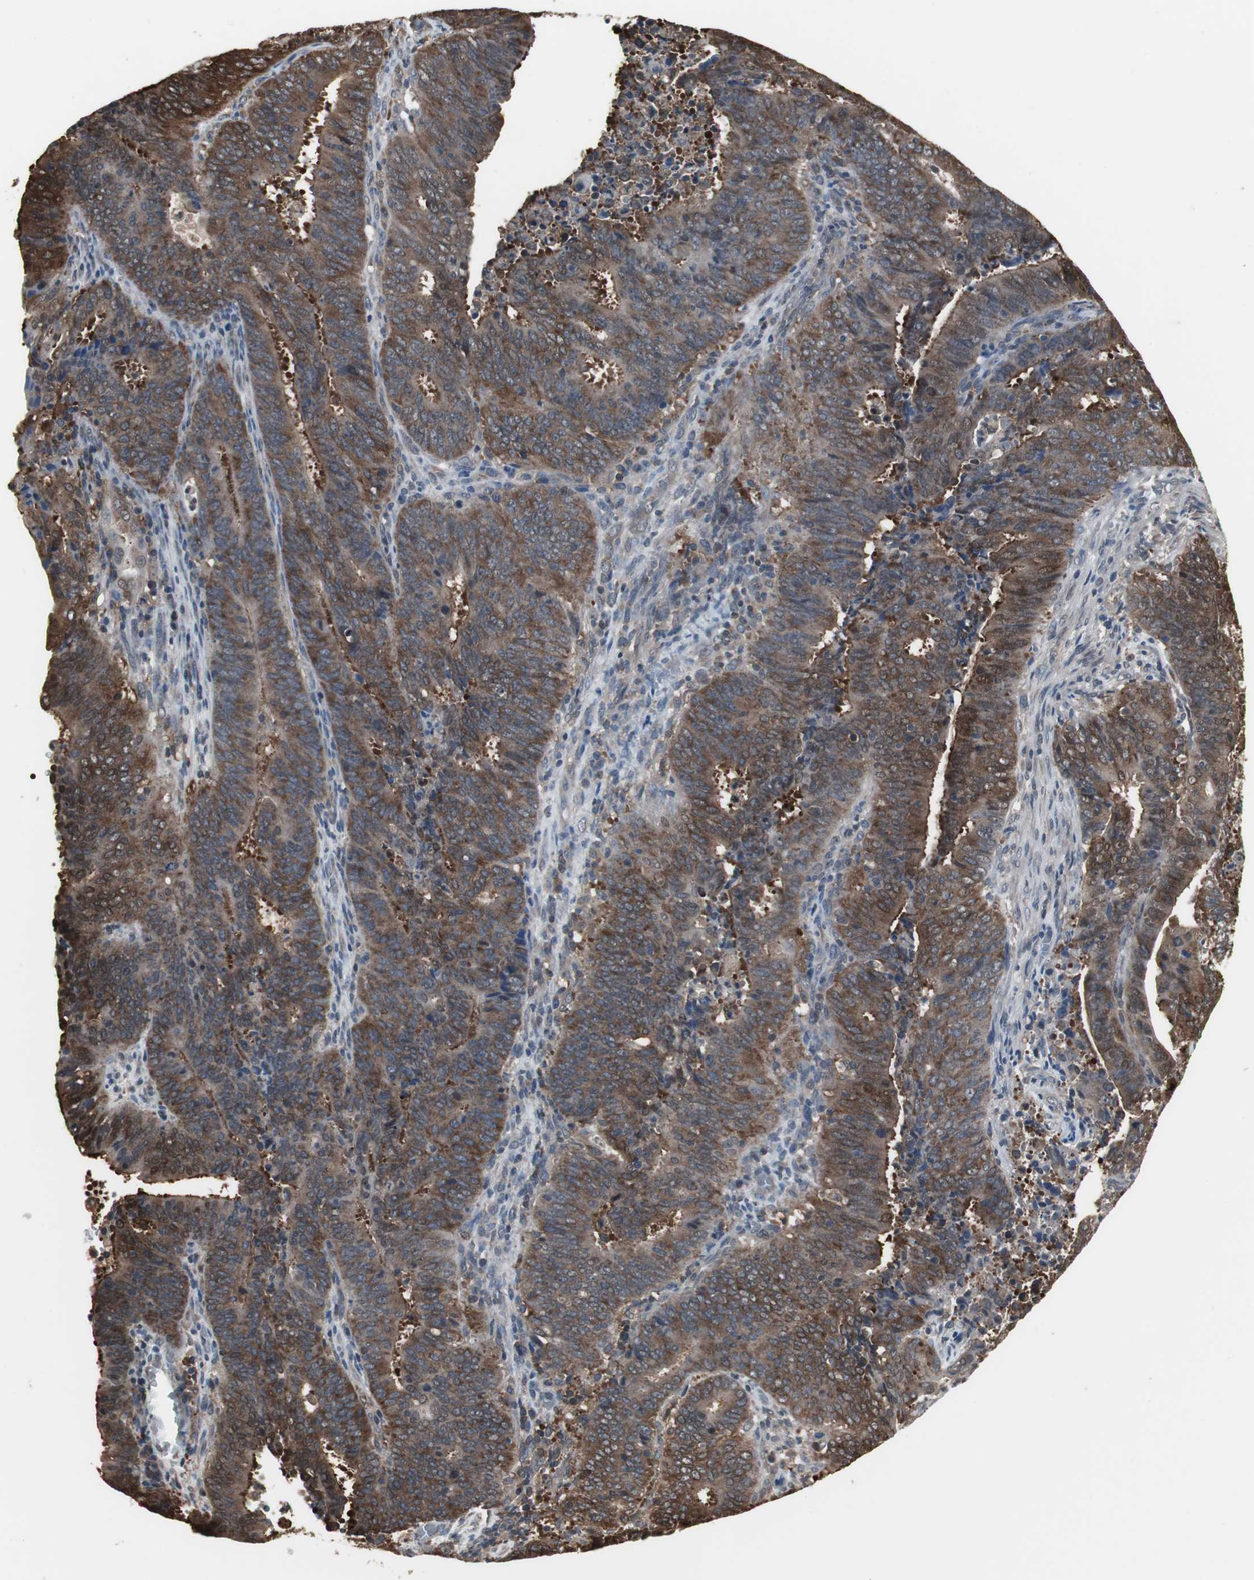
{"staining": {"intensity": "strong", "quantity": ">75%", "location": "cytoplasmic/membranous"}, "tissue": "cervical cancer", "cell_type": "Tumor cells", "image_type": "cancer", "snomed": [{"axis": "morphology", "description": "Adenocarcinoma, NOS"}, {"axis": "topography", "description": "Cervix"}], "caption": "IHC micrograph of neoplastic tissue: human cervical cancer stained using immunohistochemistry exhibits high levels of strong protein expression localized specifically in the cytoplasmic/membranous of tumor cells, appearing as a cytoplasmic/membranous brown color.", "gene": "ZSCAN22", "patient": {"sex": "female", "age": 44}}